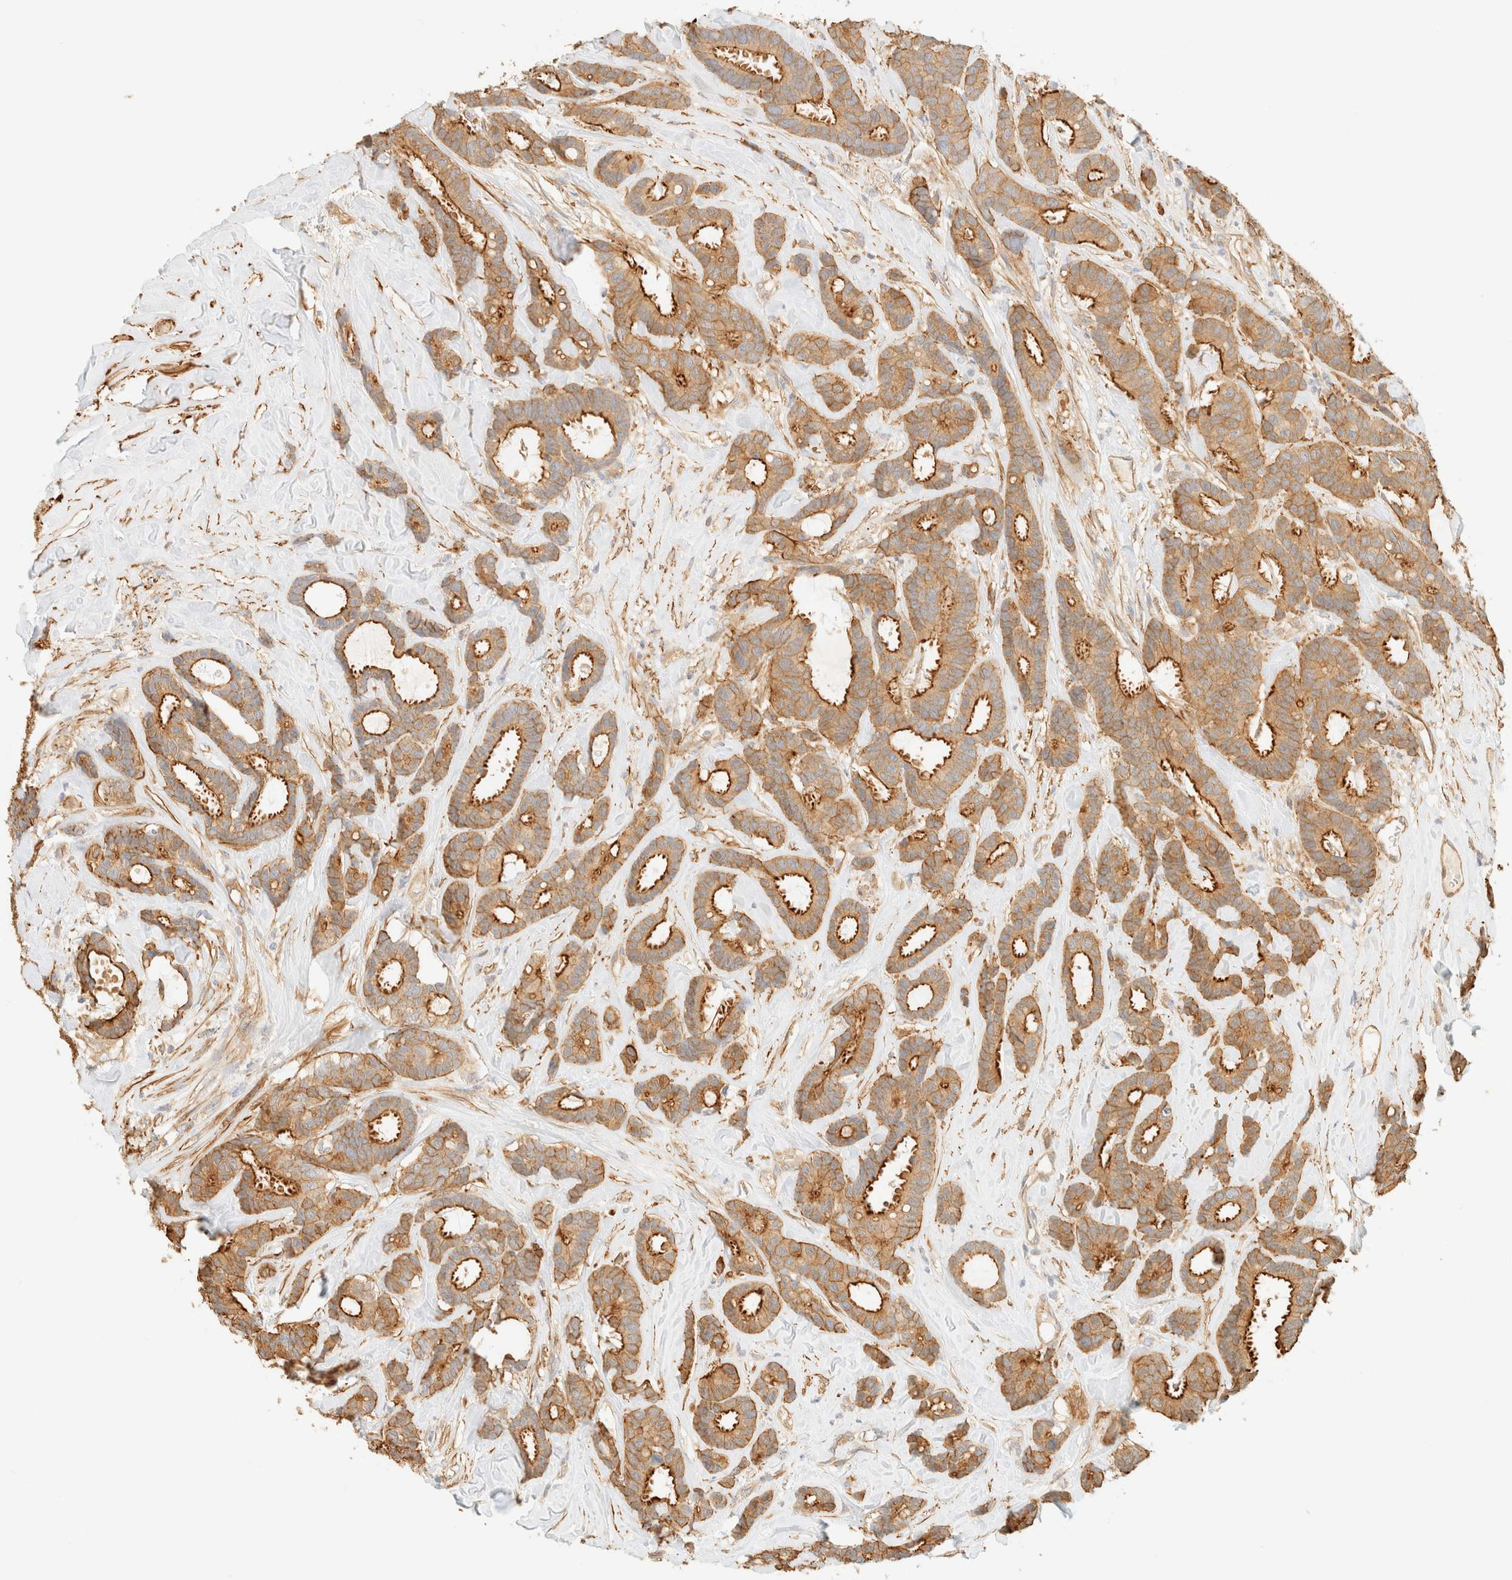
{"staining": {"intensity": "moderate", "quantity": ">75%", "location": "cytoplasmic/membranous"}, "tissue": "breast cancer", "cell_type": "Tumor cells", "image_type": "cancer", "snomed": [{"axis": "morphology", "description": "Duct carcinoma"}, {"axis": "topography", "description": "Breast"}], "caption": "An immunohistochemistry (IHC) photomicrograph of tumor tissue is shown. Protein staining in brown shows moderate cytoplasmic/membranous positivity in breast invasive ductal carcinoma within tumor cells.", "gene": "OTOP2", "patient": {"sex": "female", "age": 87}}